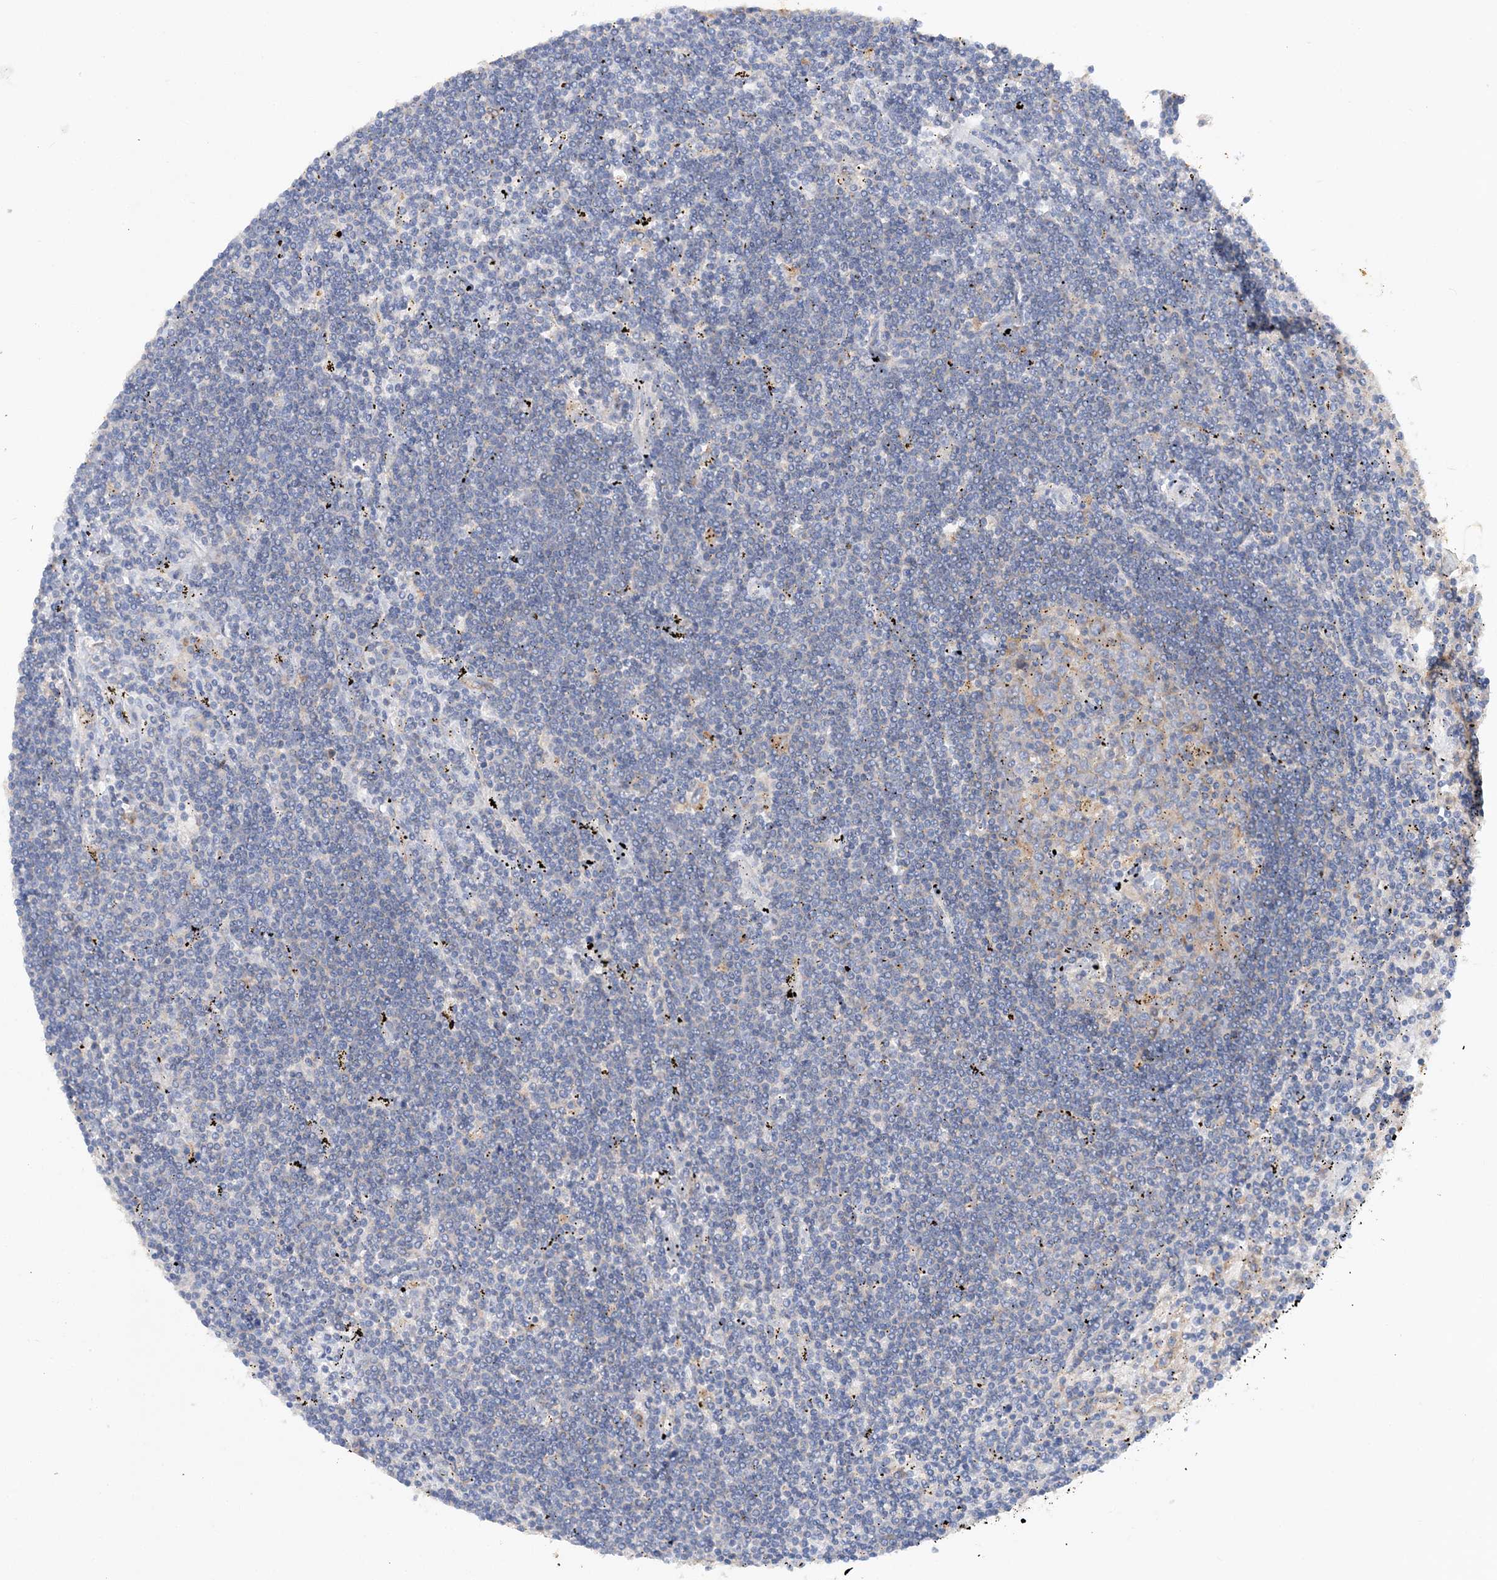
{"staining": {"intensity": "negative", "quantity": "none", "location": "none"}, "tissue": "lymphoma", "cell_type": "Tumor cells", "image_type": "cancer", "snomed": [{"axis": "morphology", "description": "Malignant lymphoma, non-Hodgkin's type, Low grade"}, {"axis": "topography", "description": "Spleen"}], "caption": "High magnification brightfield microscopy of lymphoma stained with DAB (brown) and counterstained with hematoxylin (blue): tumor cells show no significant staining.", "gene": "GRINA", "patient": {"sex": "male", "age": 76}}